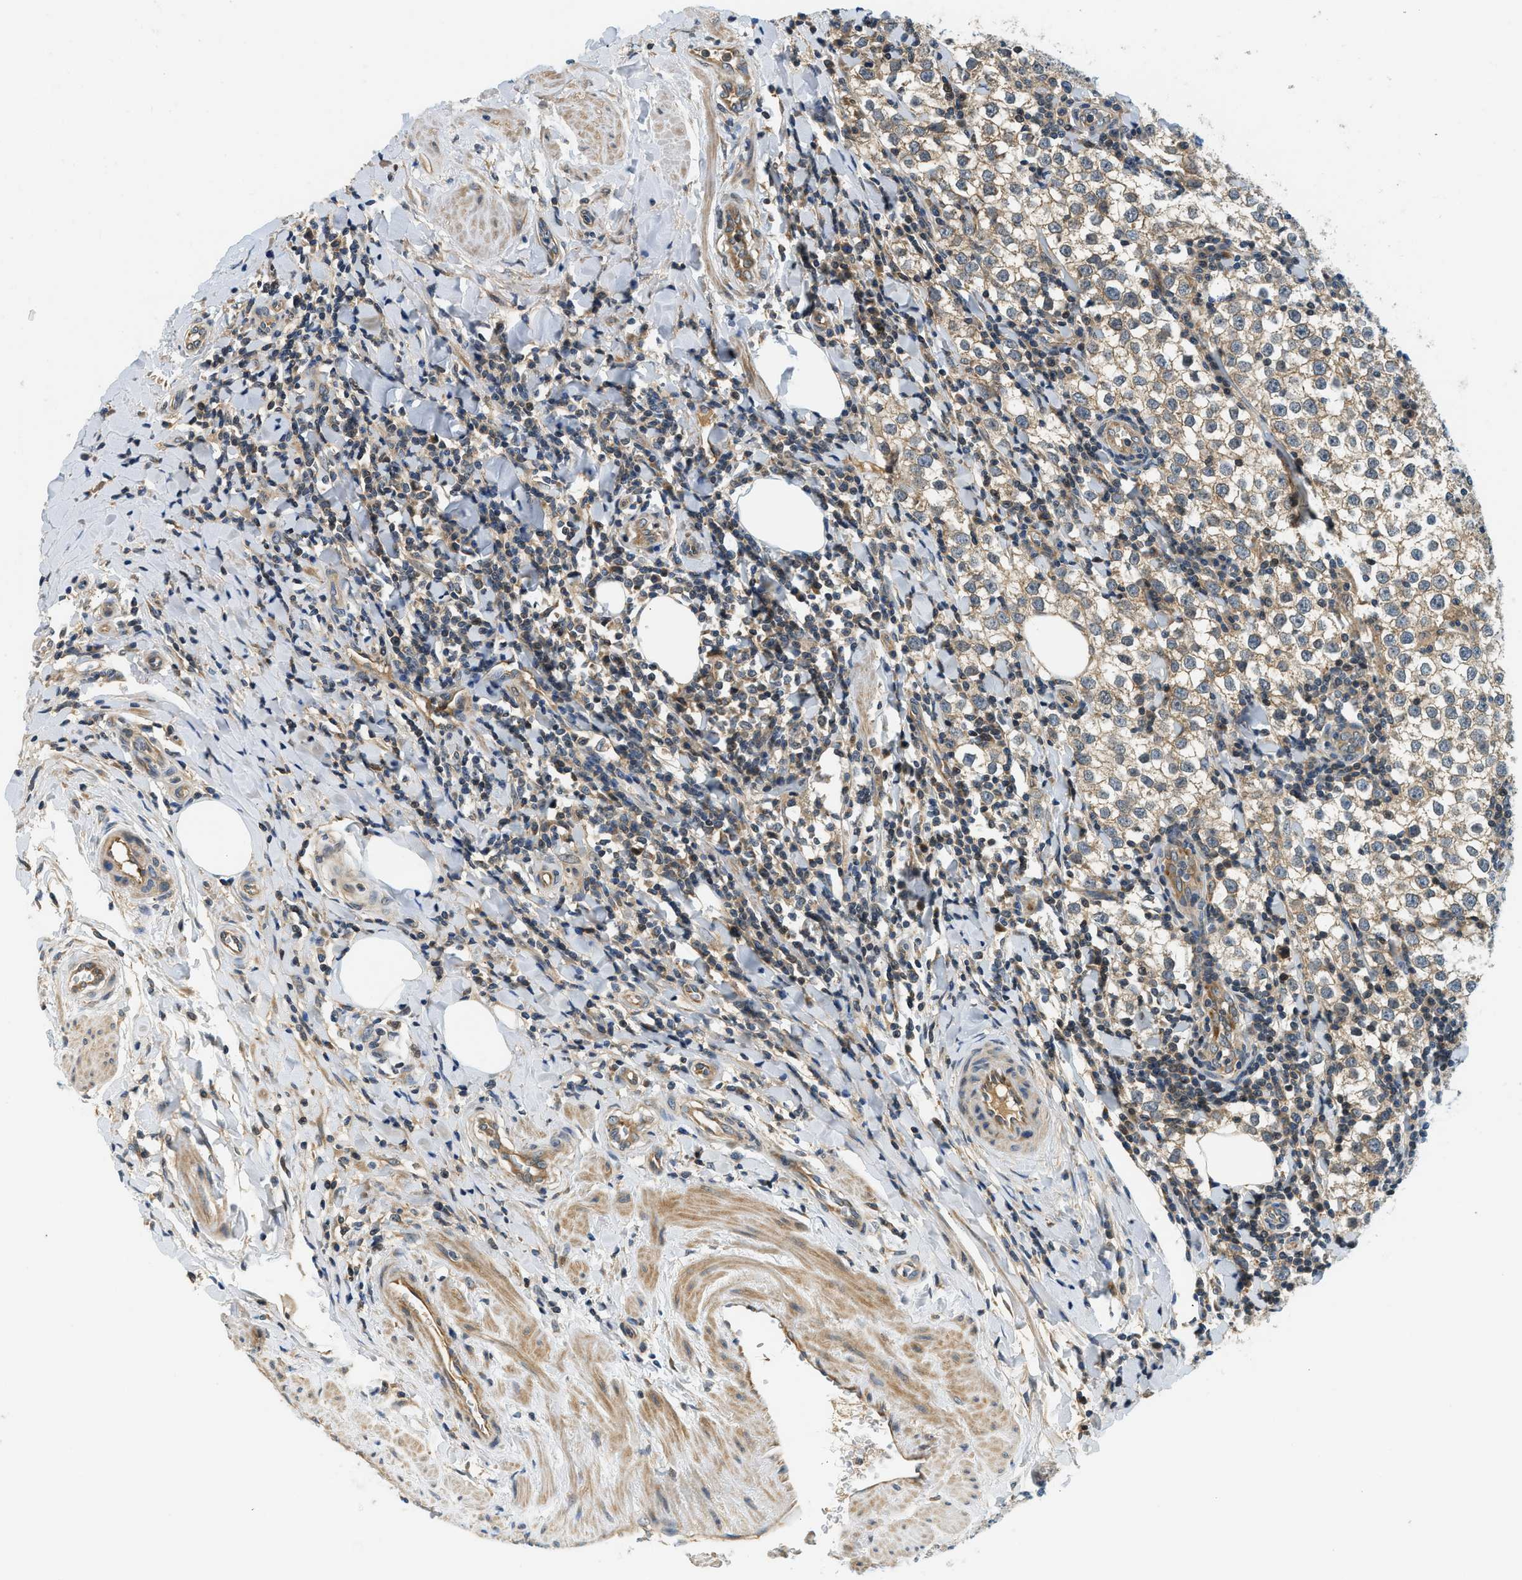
{"staining": {"intensity": "weak", "quantity": ">75%", "location": "cytoplasmic/membranous"}, "tissue": "testis cancer", "cell_type": "Tumor cells", "image_type": "cancer", "snomed": [{"axis": "morphology", "description": "Seminoma, NOS"}, {"axis": "morphology", "description": "Carcinoma, Embryonal, NOS"}, {"axis": "topography", "description": "Testis"}], "caption": "About >75% of tumor cells in testis cancer exhibit weak cytoplasmic/membranous protein positivity as visualized by brown immunohistochemical staining.", "gene": "KCNK1", "patient": {"sex": "male", "age": 36}}